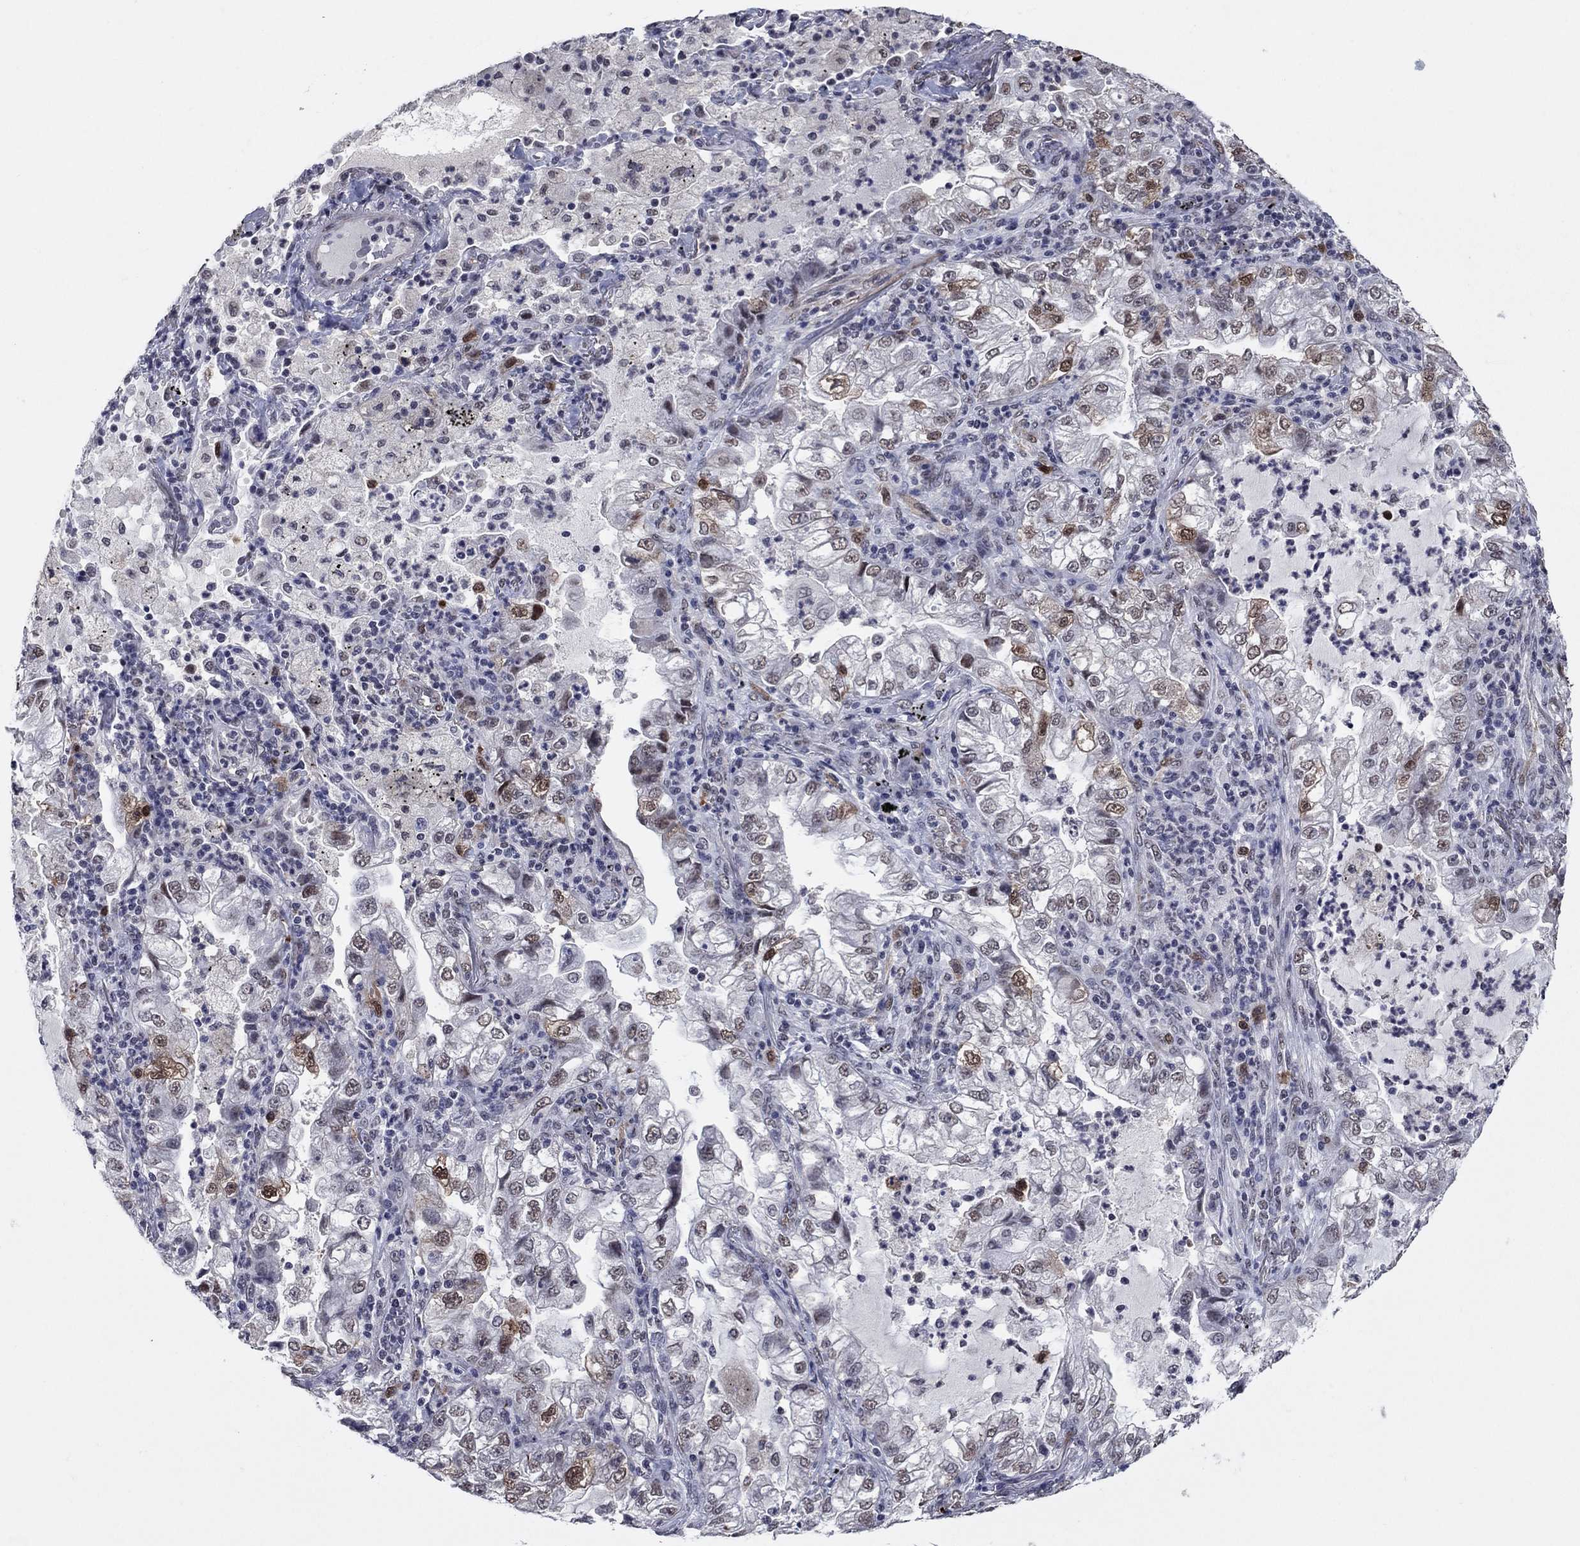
{"staining": {"intensity": "moderate", "quantity": "<25%", "location": "nuclear"}, "tissue": "lung cancer", "cell_type": "Tumor cells", "image_type": "cancer", "snomed": [{"axis": "morphology", "description": "Adenocarcinoma, NOS"}, {"axis": "topography", "description": "Lung"}], "caption": "Adenocarcinoma (lung) stained with DAB (3,3'-diaminobenzidine) immunohistochemistry displays low levels of moderate nuclear staining in about <25% of tumor cells. The staining was performed using DAB to visualize the protein expression in brown, while the nuclei were stained in blue with hematoxylin (Magnification: 20x).", "gene": "TYMS", "patient": {"sex": "female", "age": 73}}